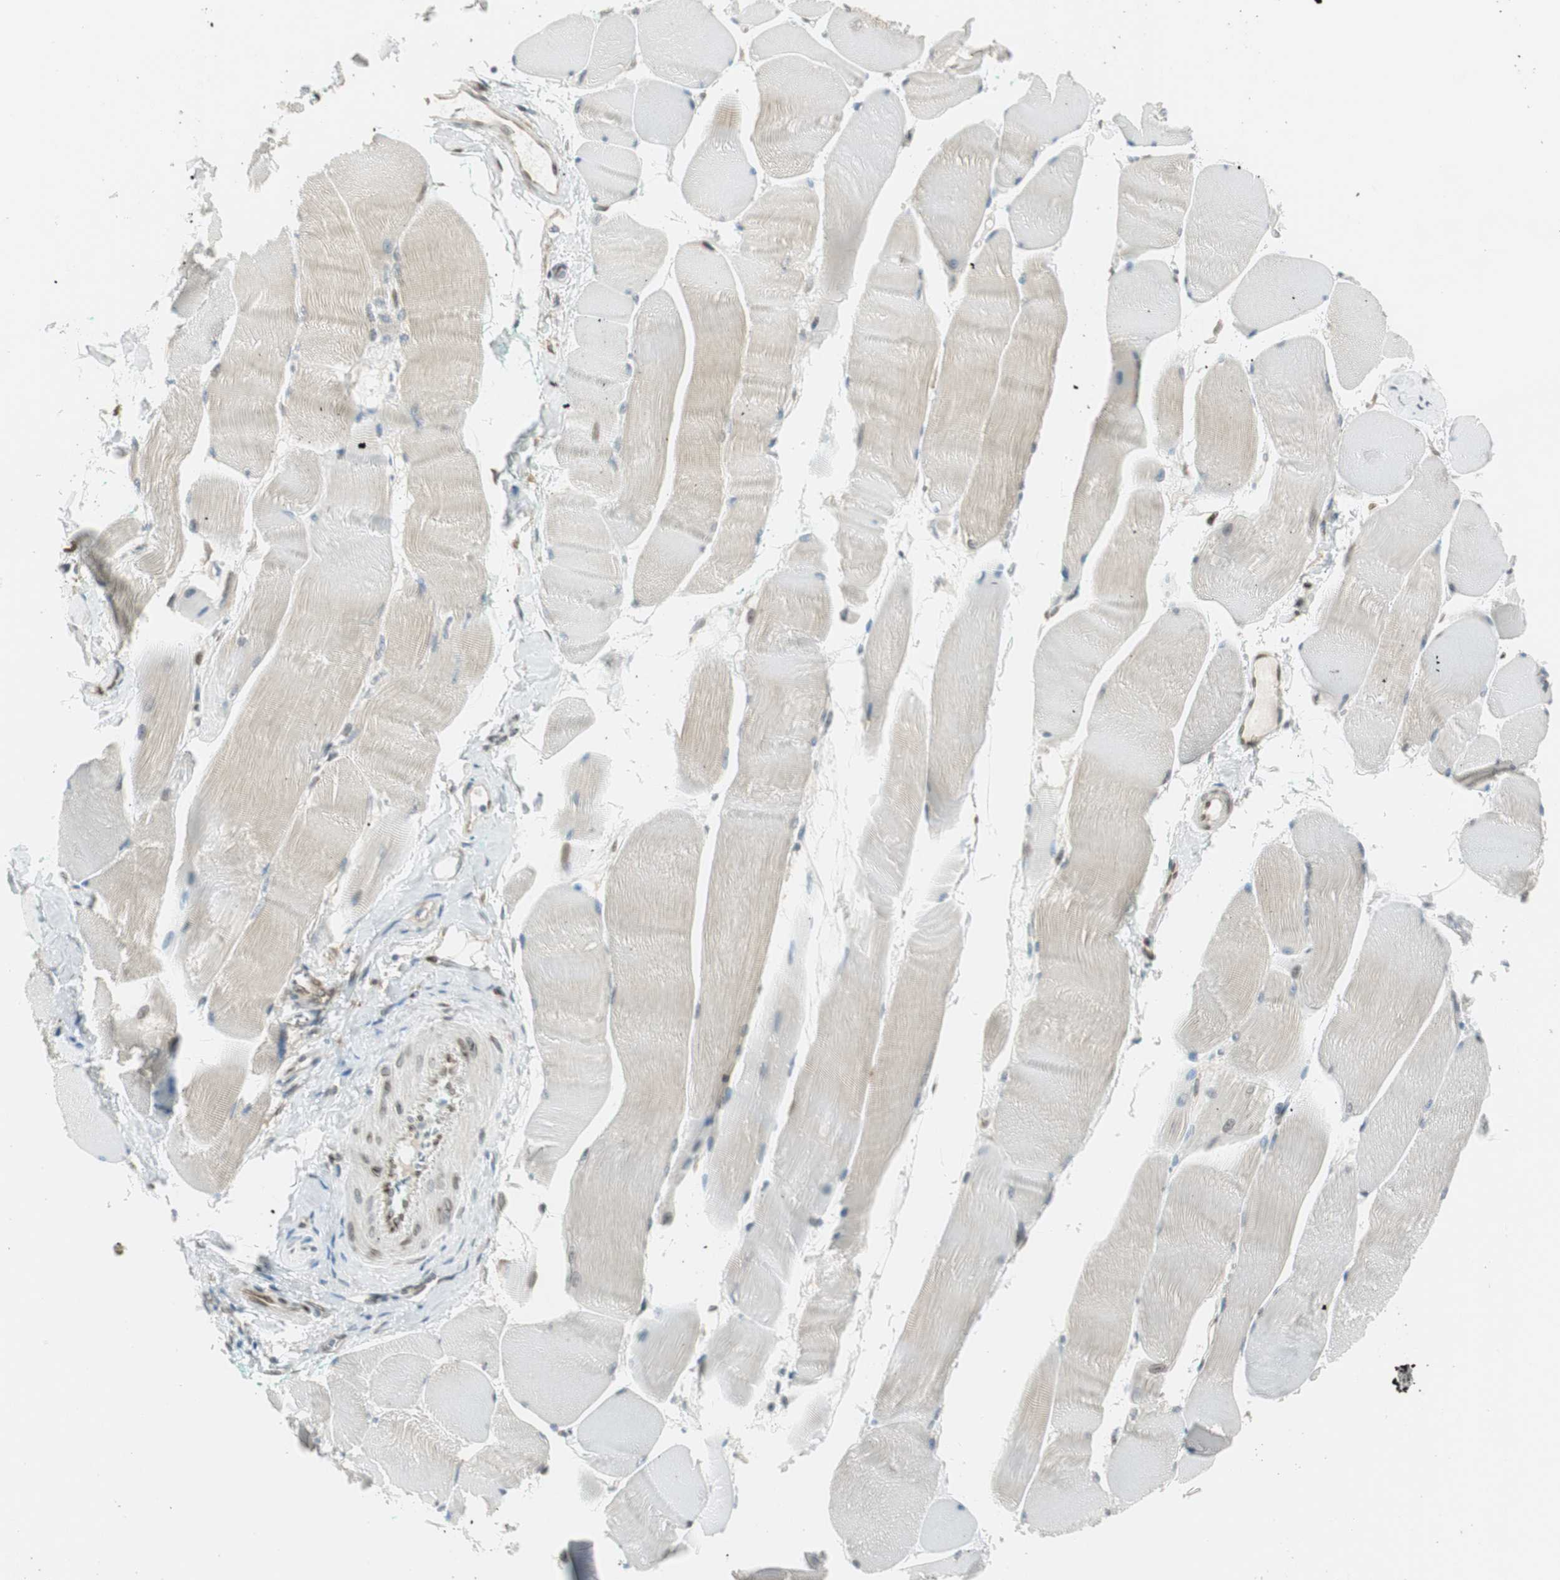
{"staining": {"intensity": "negative", "quantity": "none", "location": "none"}, "tissue": "skeletal muscle", "cell_type": "Myocytes", "image_type": "normal", "snomed": [{"axis": "morphology", "description": "Normal tissue, NOS"}, {"axis": "morphology", "description": "Squamous cell carcinoma, NOS"}, {"axis": "topography", "description": "Skeletal muscle"}], "caption": "The histopathology image demonstrates no staining of myocytes in unremarkable skeletal muscle.", "gene": "TMEM260", "patient": {"sex": "male", "age": 51}}